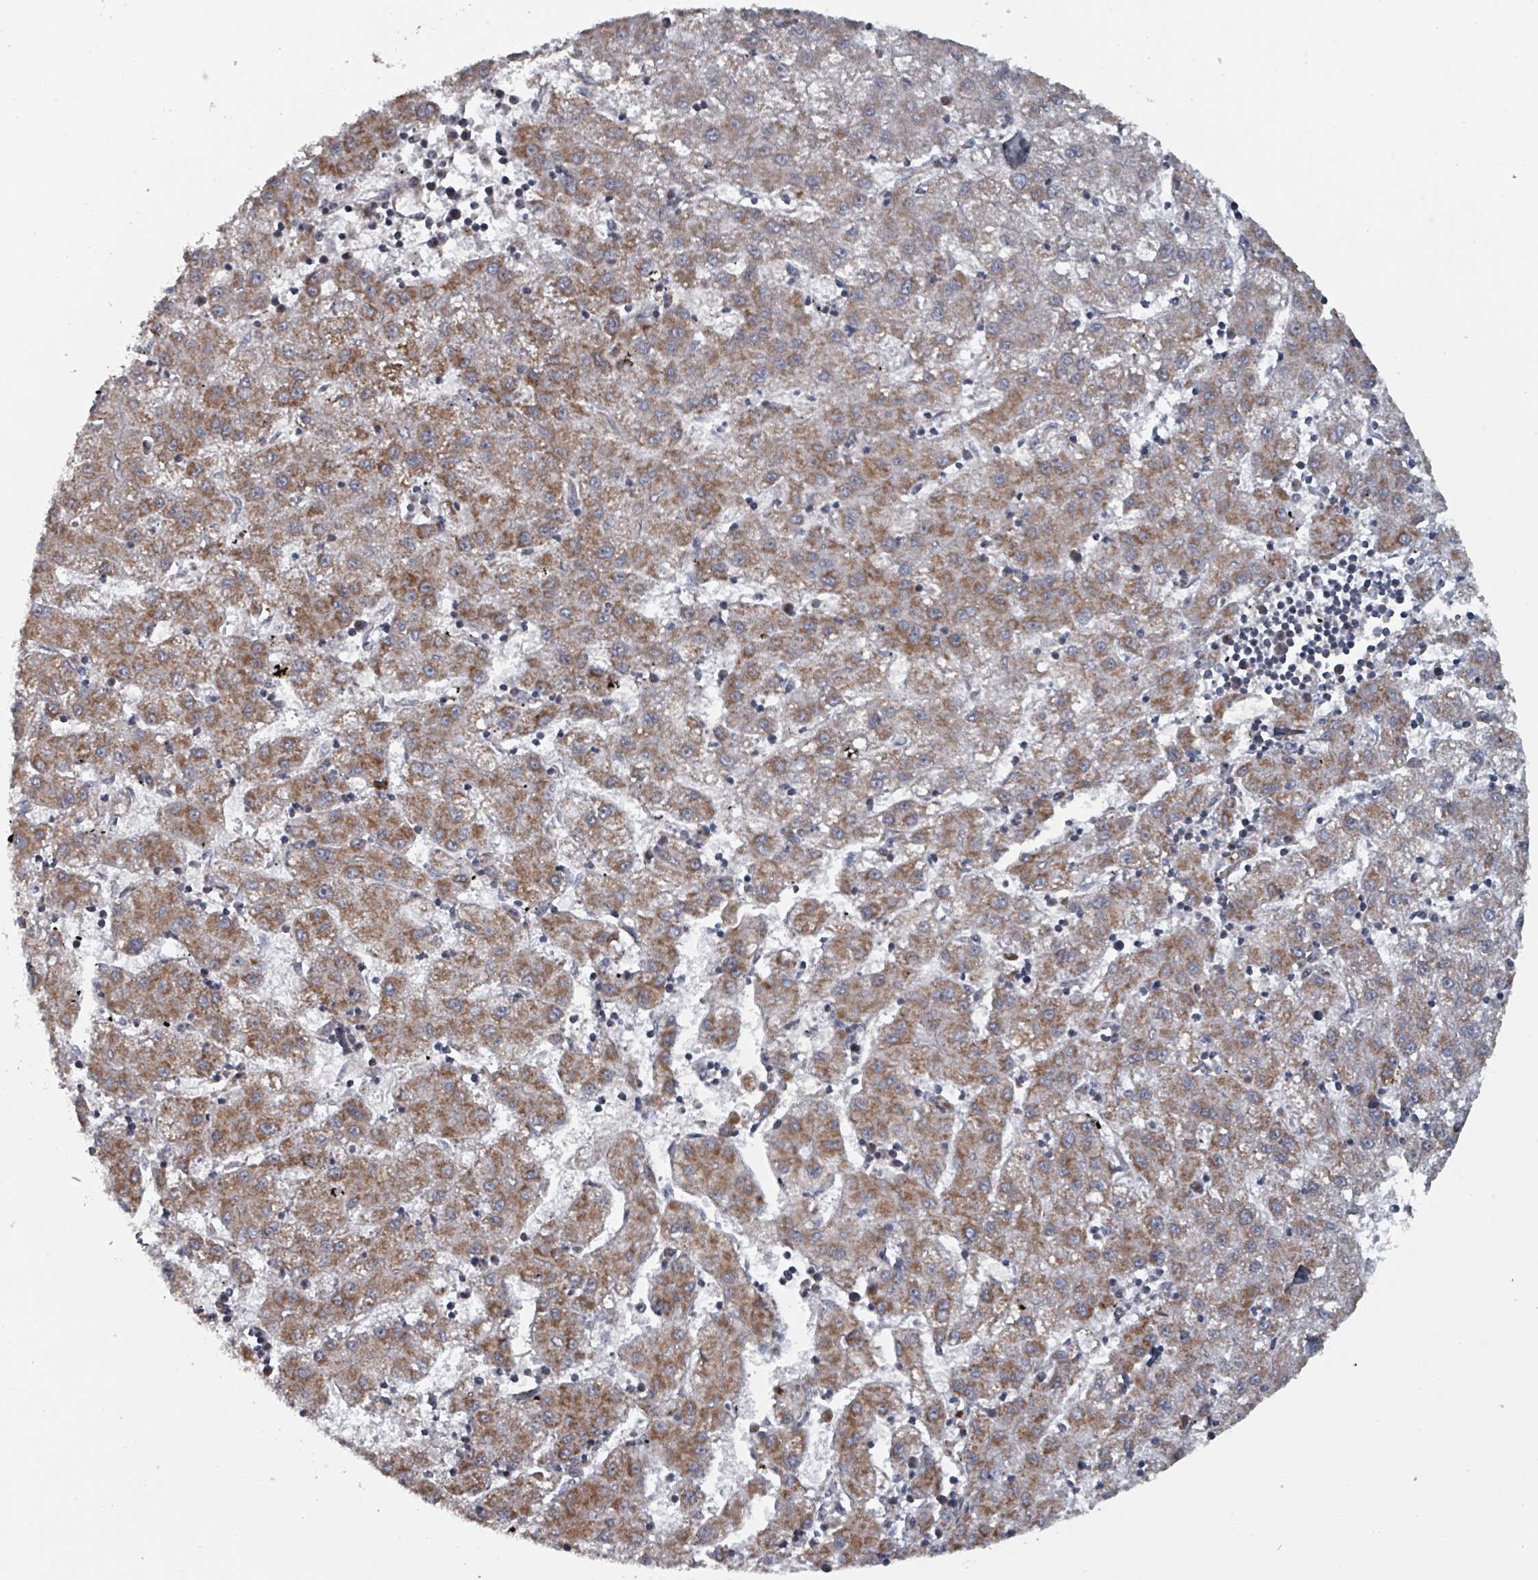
{"staining": {"intensity": "moderate", "quantity": ">75%", "location": "cytoplasmic/membranous"}, "tissue": "liver cancer", "cell_type": "Tumor cells", "image_type": "cancer", "snomed": [{"axis": "morphology", "description": "Carcinoma, Hepatocellular, NOS"}, {"axis": "topography", "description": "Liver"}], "caption": "Immunohistochemistry image of human hepatocellular carcinoma (liver) stained for a protein (brown), which reveals medium levels of moderate cytoplasmic/membranous positivity in about >75% of tumor cells.", "gene": "MRPL4", "patient": {"sex": "male", "age": 72}}